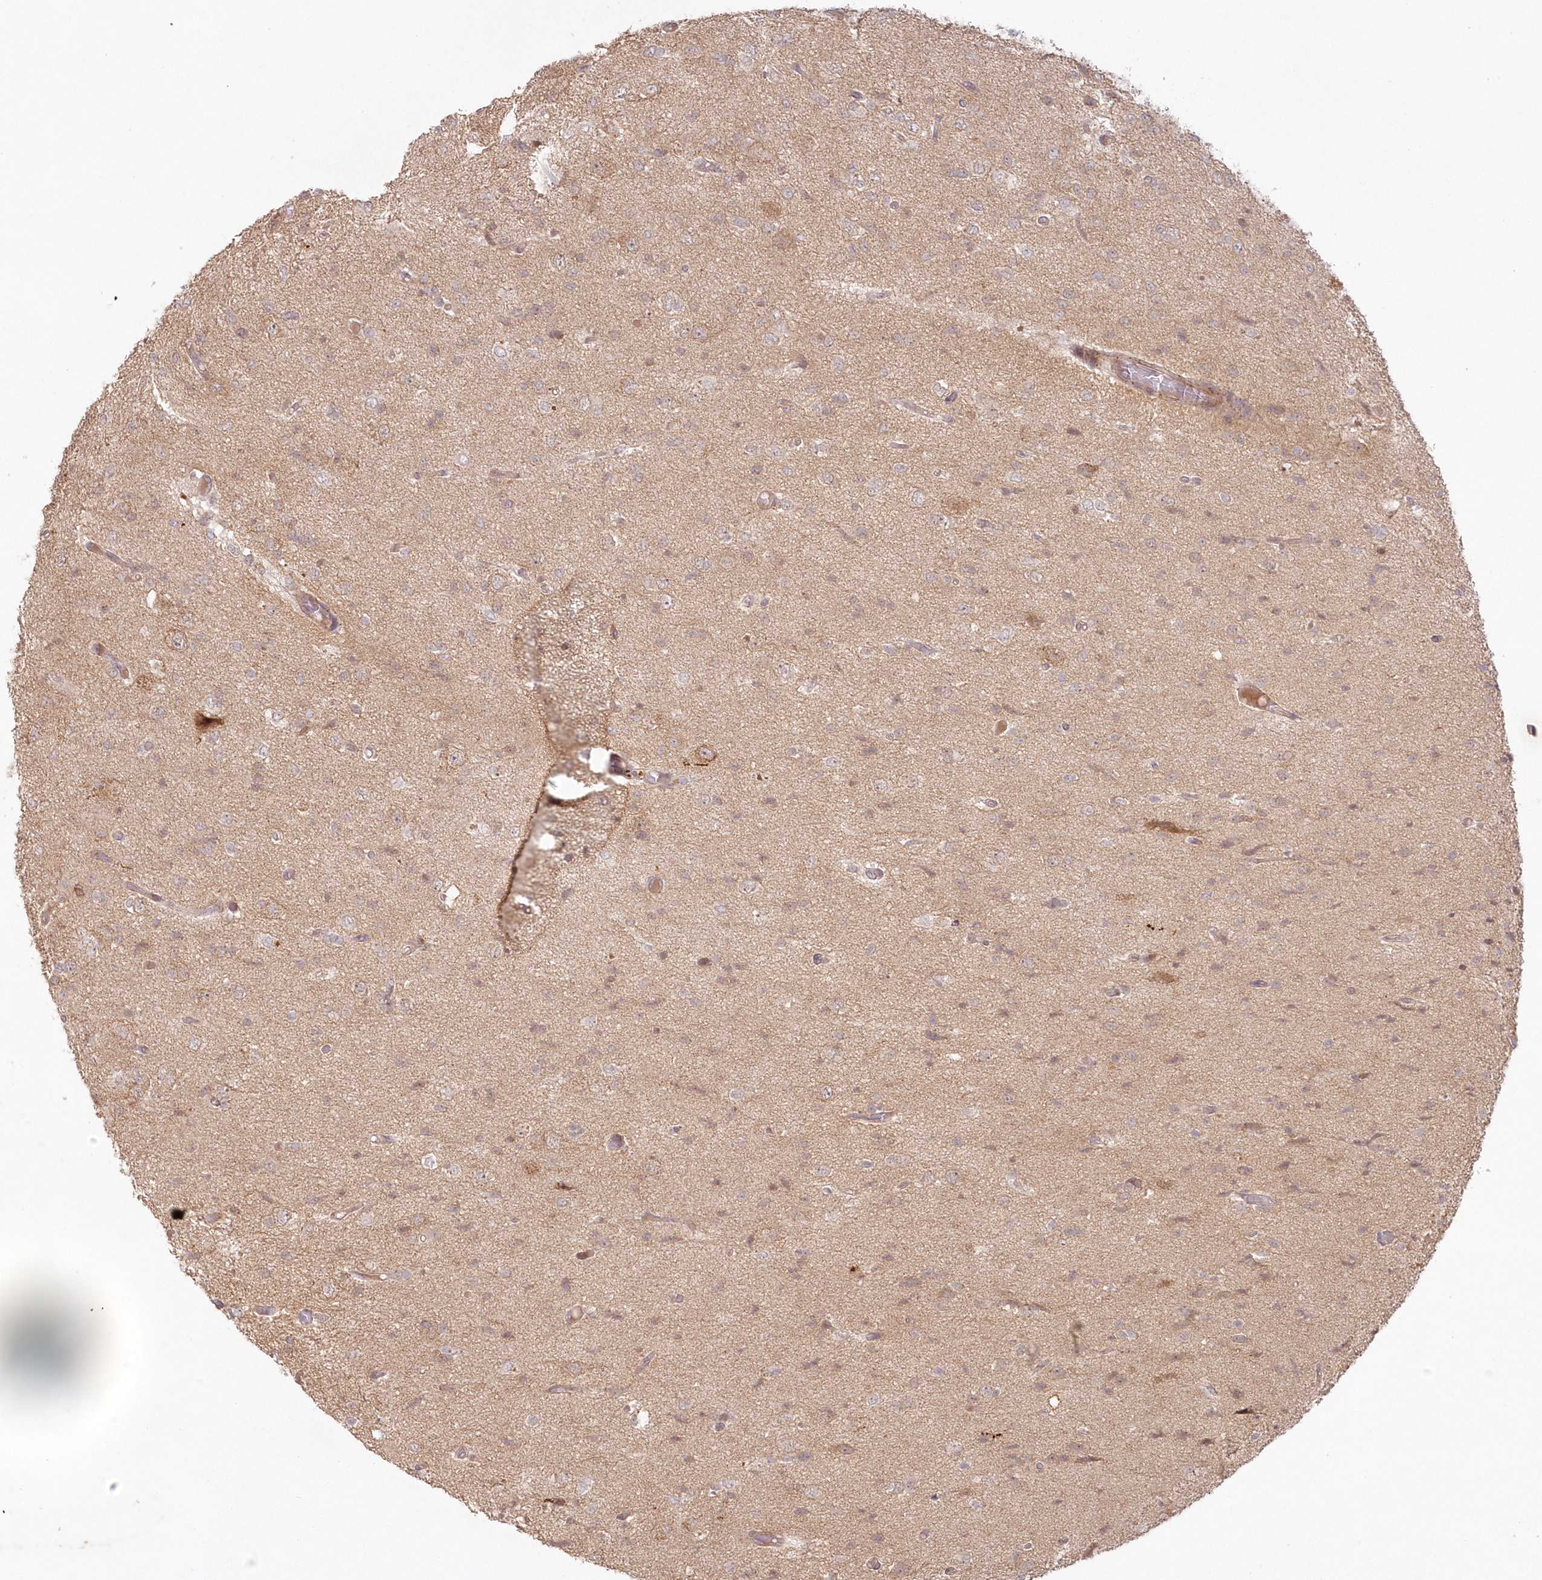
{"staining": {"intensity": "weak", "quantity": "25%-75%", "location": "cytoplasmic/membranous"}, "tissue": "glioma", "cell_type": "Tumor cells", "image_type": "cancer", "snomed": [{"axis": "morphology", "description": "Glioma, malignant, High grade"}, {"axis": "topography", "description": "Brain"}], "caption": "DAB immunohistochemical staining of human malignant glioma (high-grade) demonstrates weak cytoplasmic/membranous protein staining in about 25%-75% of tumor cells. (DAB IHC, brown staining for protein, blue staining for nuclei).", "gene": "TOGARAM2", "patient": {"sex": "female", "age": 59}}